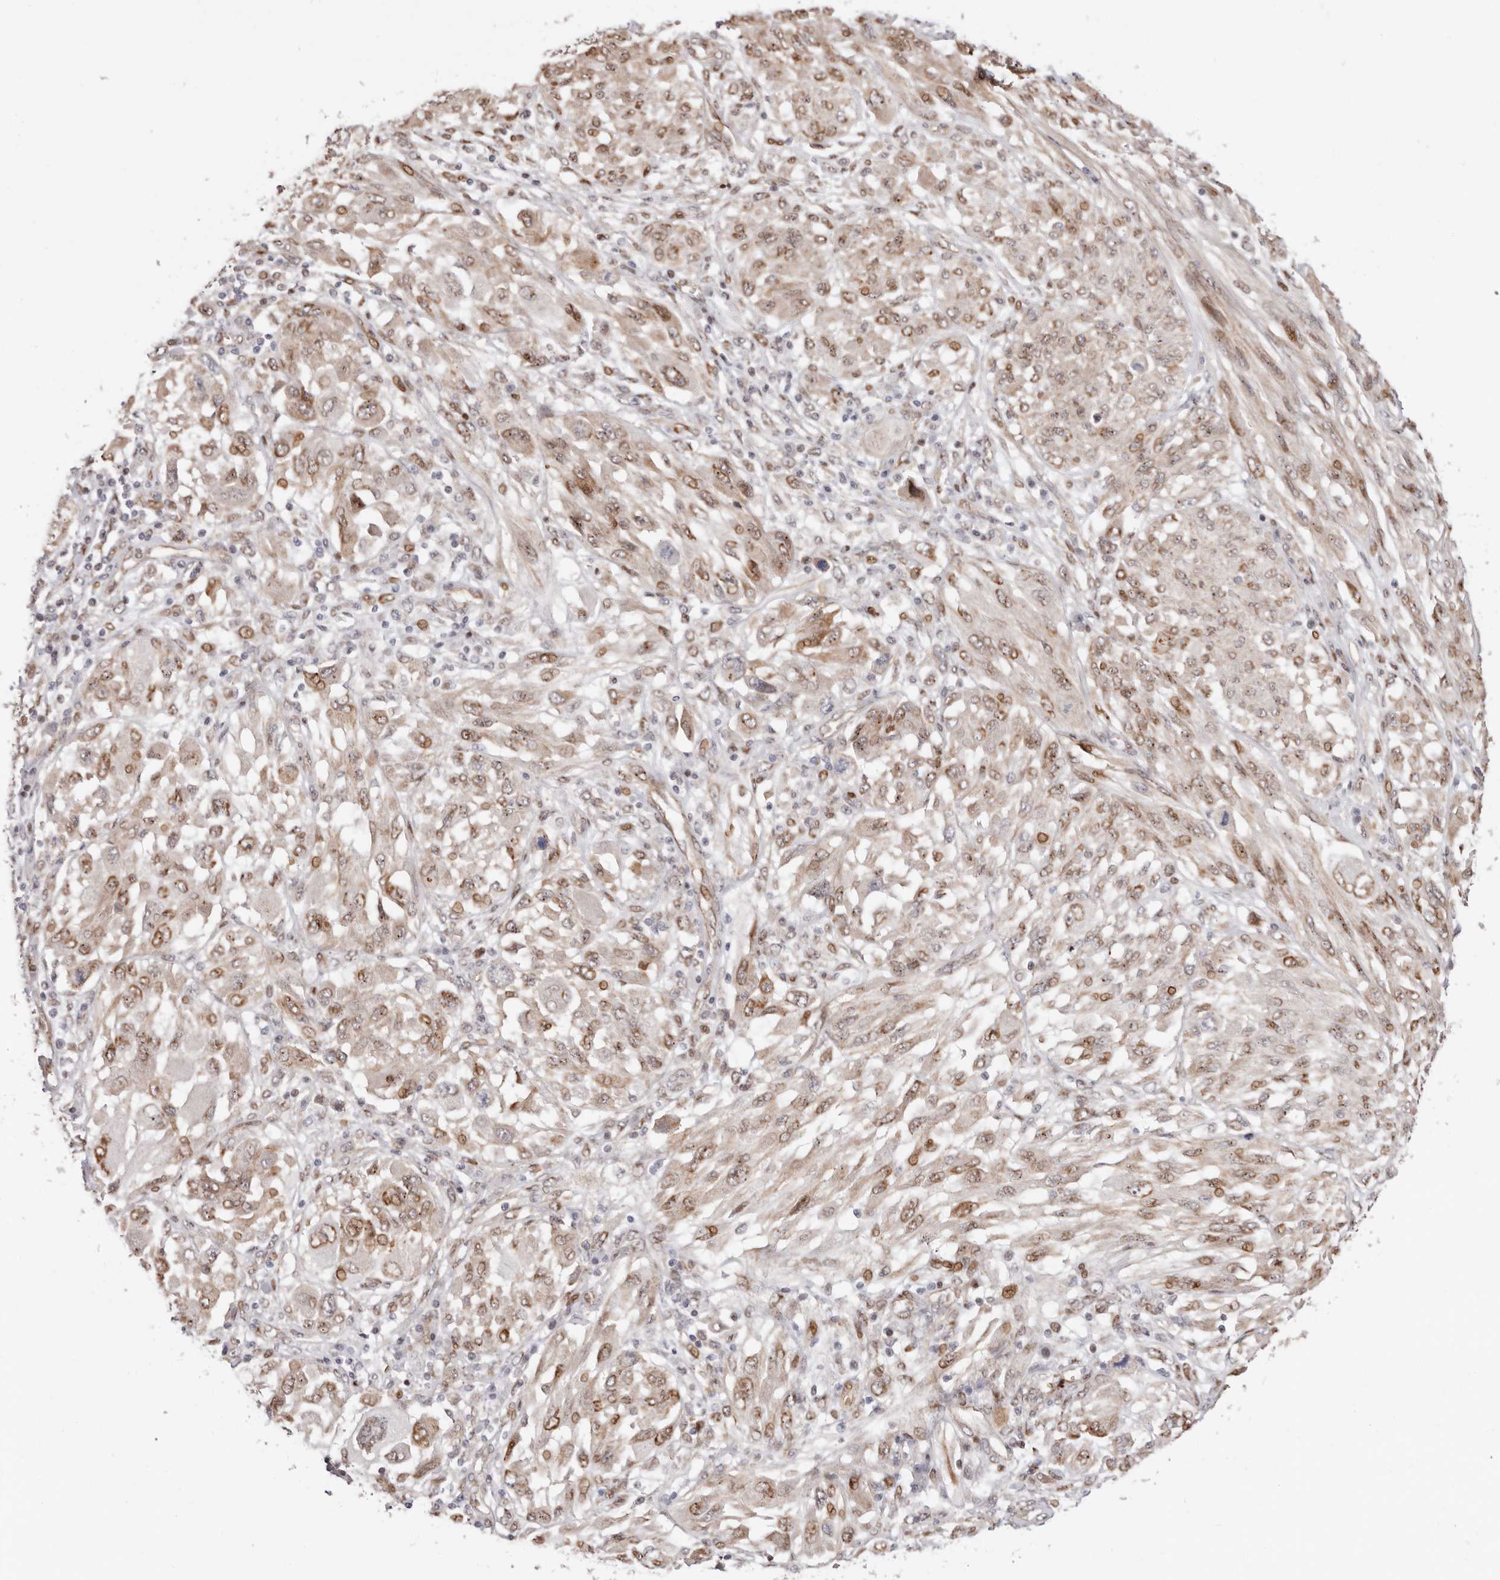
{"staining": {"intensity": "weak", "quantity": ">75%", "location": "cytoplasmic/membranous,nuclear"}, "tissue": "melanoma", "cell_type": "Tumor cells", "image_type": "cancer", "snomed": [{"axis": "morphology", "description": "Malignant melanoma, NOS"}, {"axis": "topography", "description": "Skin"}], "caption": "IHC staining of melanoma, which demonstrates low levels of weak cytoplasmic/membranous and nuclear positivity in approximately >75% of tumor cells indicating weak cytoplasmic/membranous and nuclear protein staining. The staining was performed using DAB (3,3'-diaminobenzidine) (brown) for protein detection and nuclei were counterstained in hematoxylin (blue).", "gene": "EPHX3", "patient": {"sex": "female", "age": 91}}